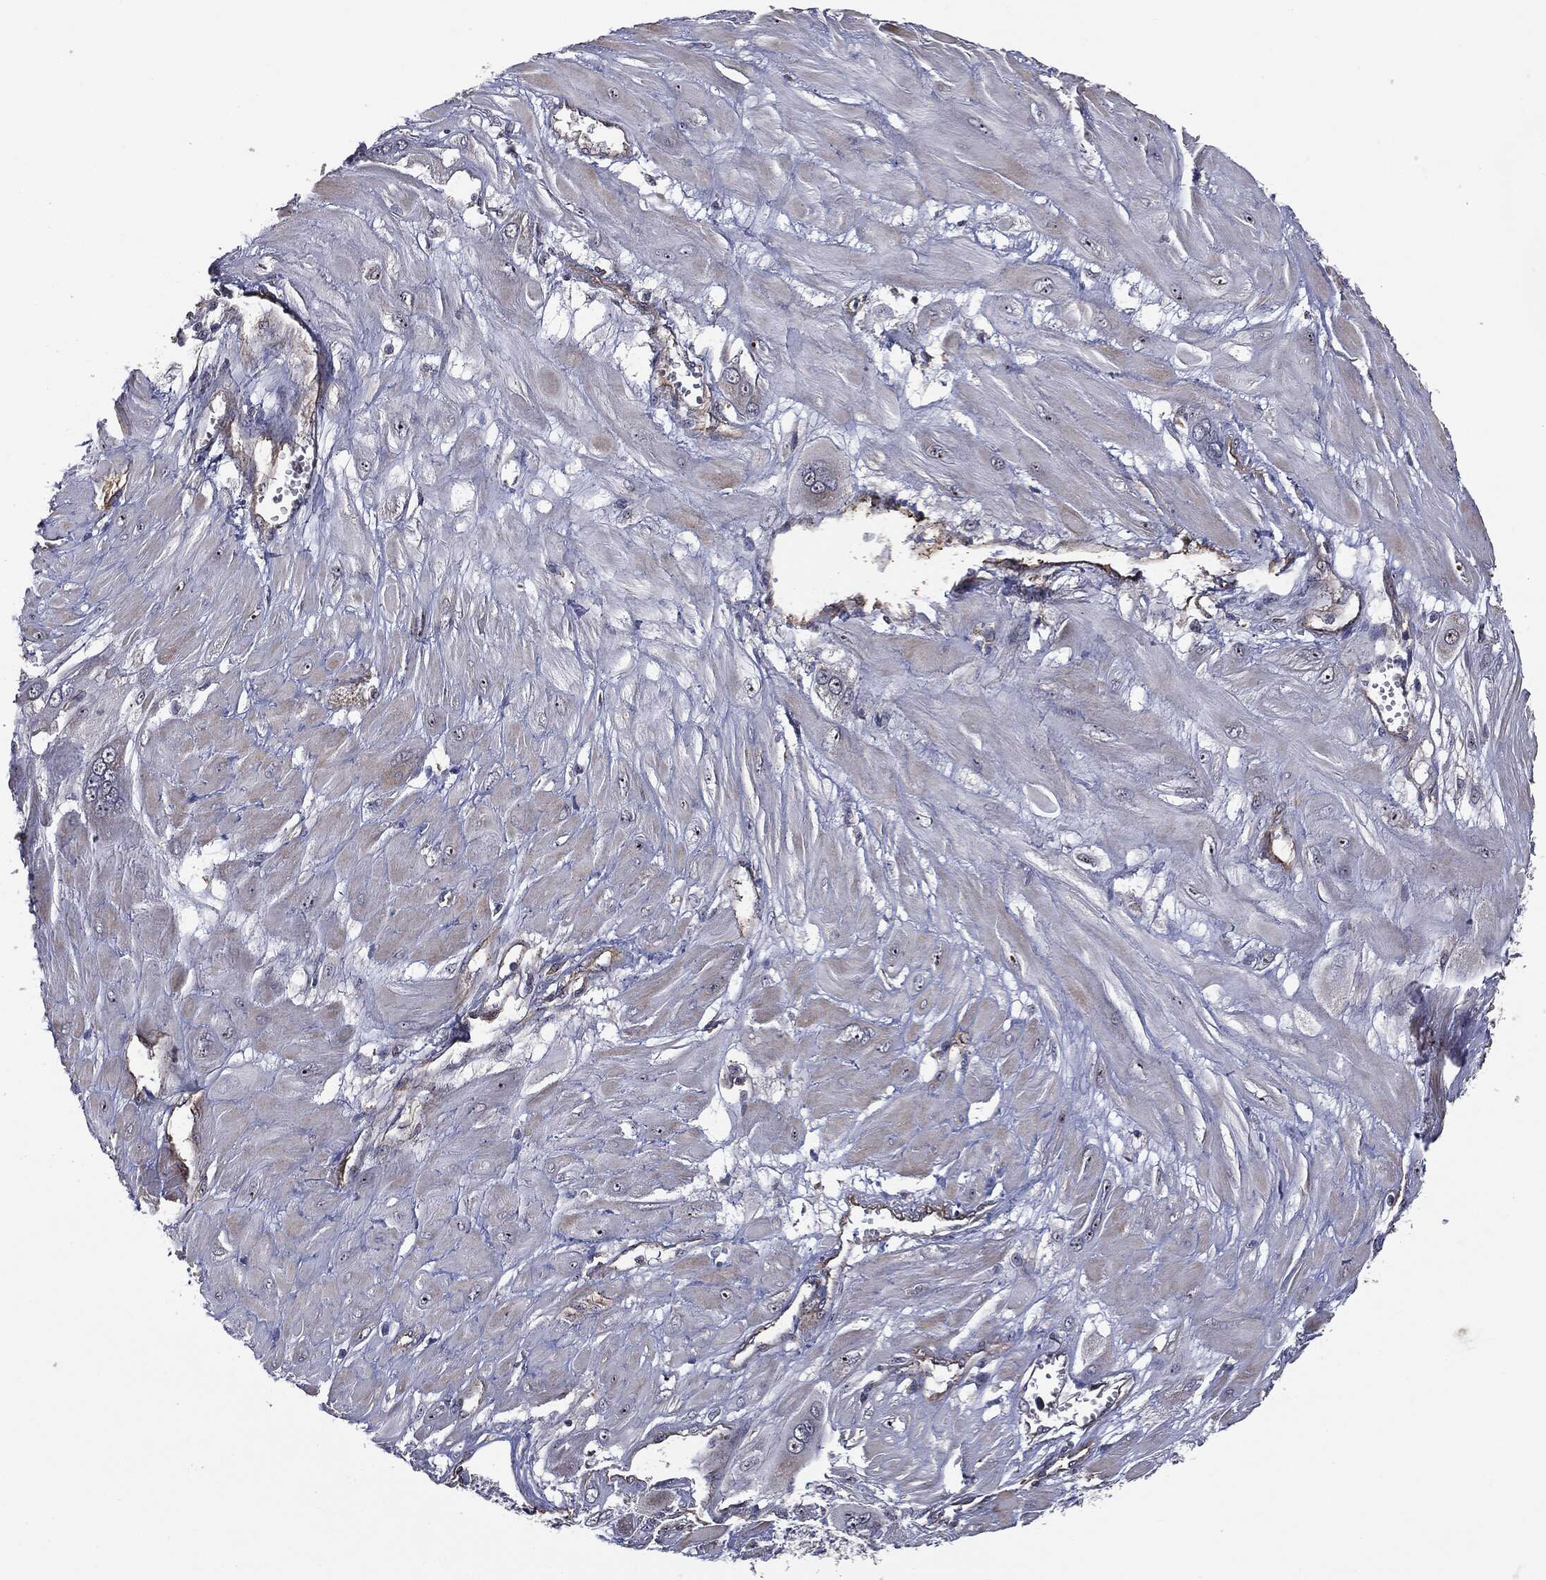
{"staining": {"intensity": "moderate", "quantity": "<25%", "location": "nuclear"}, "tissue": "cervical cancer", "cell_type": "Tumor cells", "image_type": "cancer", "snomed": [{"axis": "morphology", "description": "Squamous cell carcinoma, NOS"}, {"axis": "topography", "description": "Cervix"}], "caption": "Squamous cell carcinoma (cervical) stained with a protein marker shows moderate staining in tumor cells.", "gene": "TRMT1L", "patient": {"sex": "female", "age": 34}}